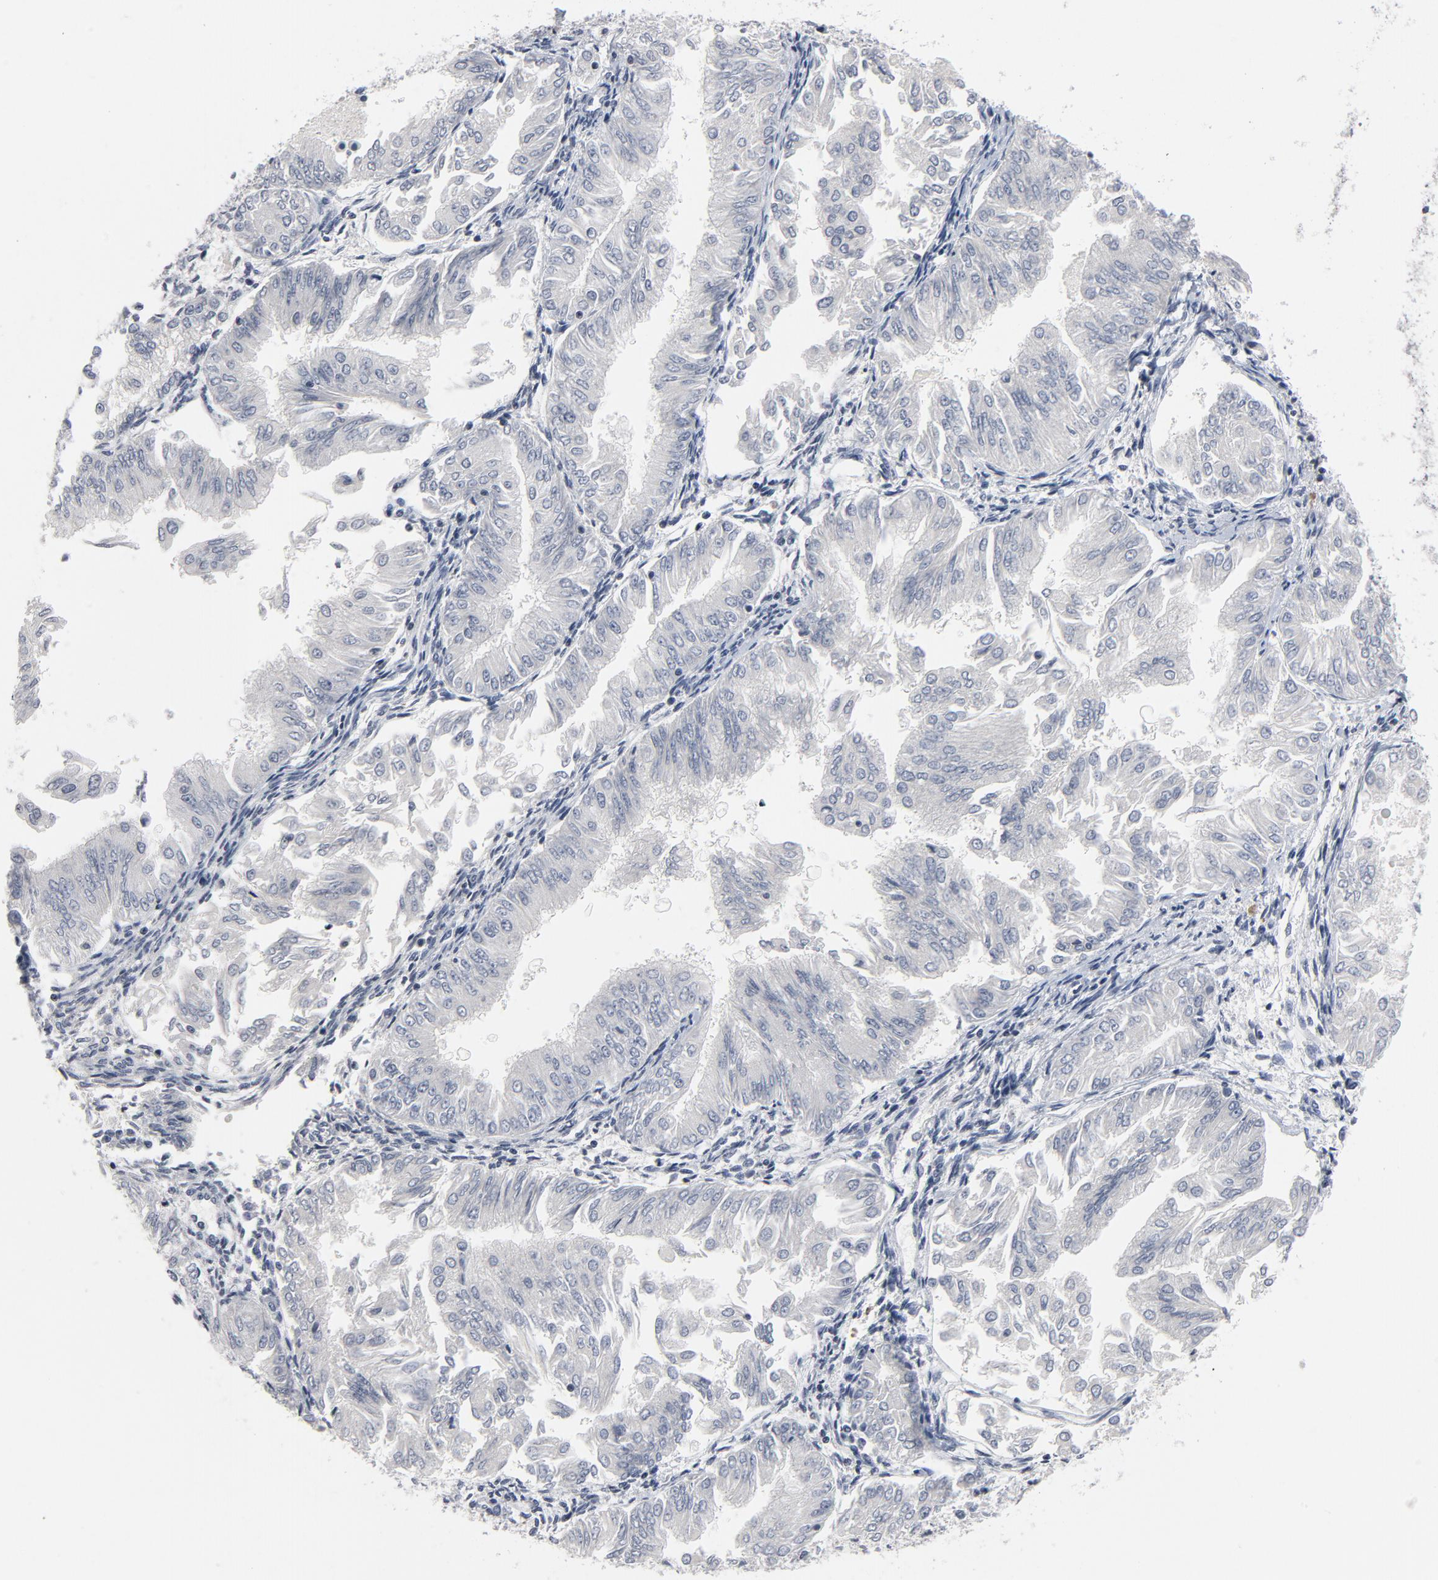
{"staining": {"intensity": "negative", "quantity": "none", "location": "none"}, "tissue": "endometrial cancer", "cell_type": "Tumor cells", "image_type": "cancer", "snomed": [{"axis": "morphology", "description": "Adenocarcinoma, NOS"}, {"axis": "topography", "description": "Endometrium"}], "caption": "IHC histopathology image of neoplastic tissue: human adenocarcinoma (endometrial) stained with DAB (3,3'-diaminobenzidine) demonstrates no significant protein positivity in tumor cells.", "gene": "TCL1A", "patient": {"sex": "female", "age": 53}}